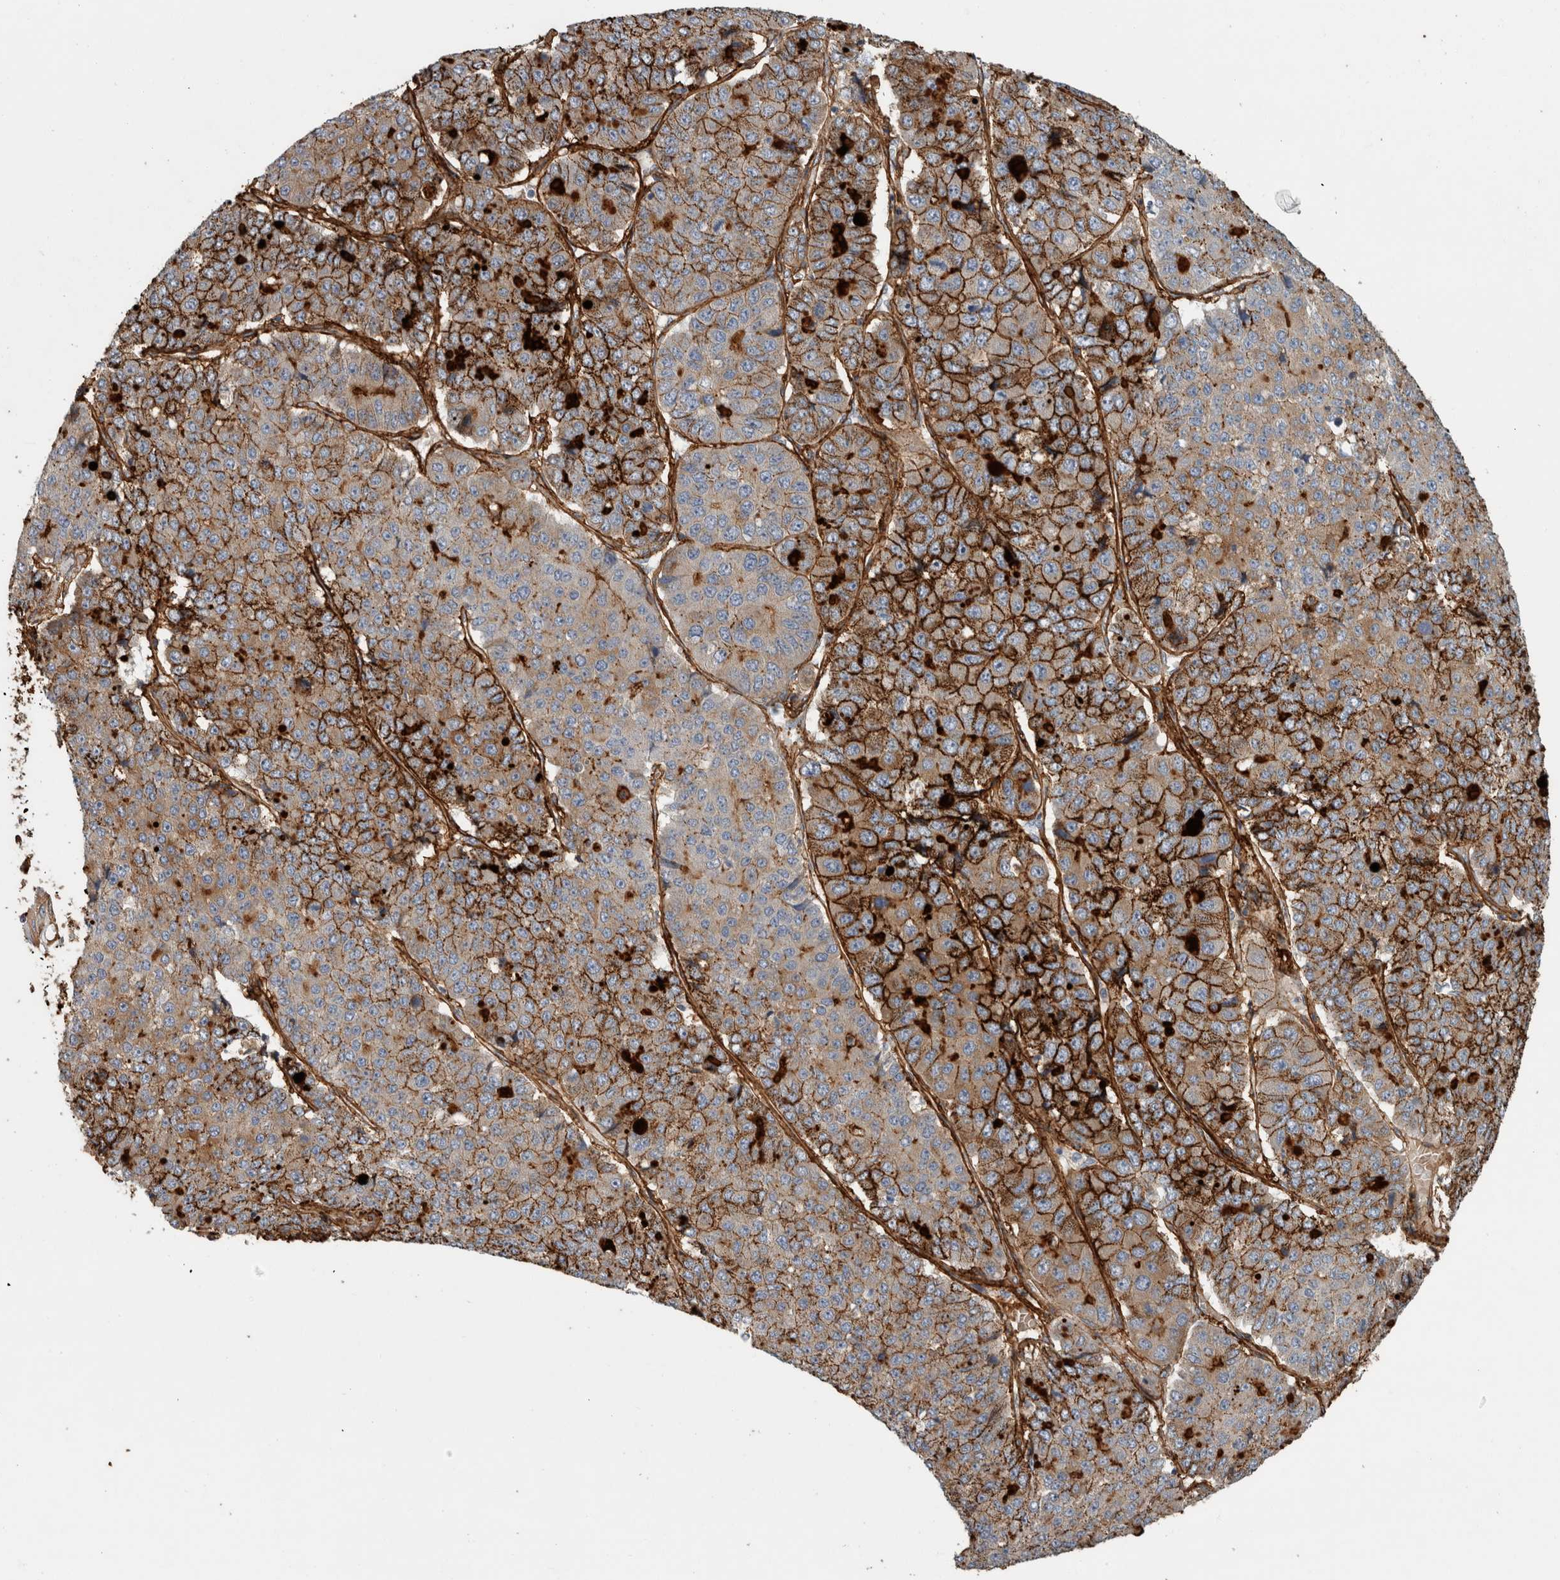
{"staining": {"intensity": "strong", "quantity": "25%-75%", "location": "cytoplasmic/membranous"}, "tissue": "pancreatic cancer", "cell_type": "Tumor cells", "image_type": "cancer", "snomed": [{"axis": "morphology", "description": "Adenocarcinoma, NOS"}, {"axis": "topography", "description": "Pancreas"}], "caption": "A histopathology image of human pancreatic cancer stained for a protein exhibits strong cytoplasmic/membranous brown staining in tumor cells.", "gene": "FN1", "patient": {"sex": "male", "age": 50}}